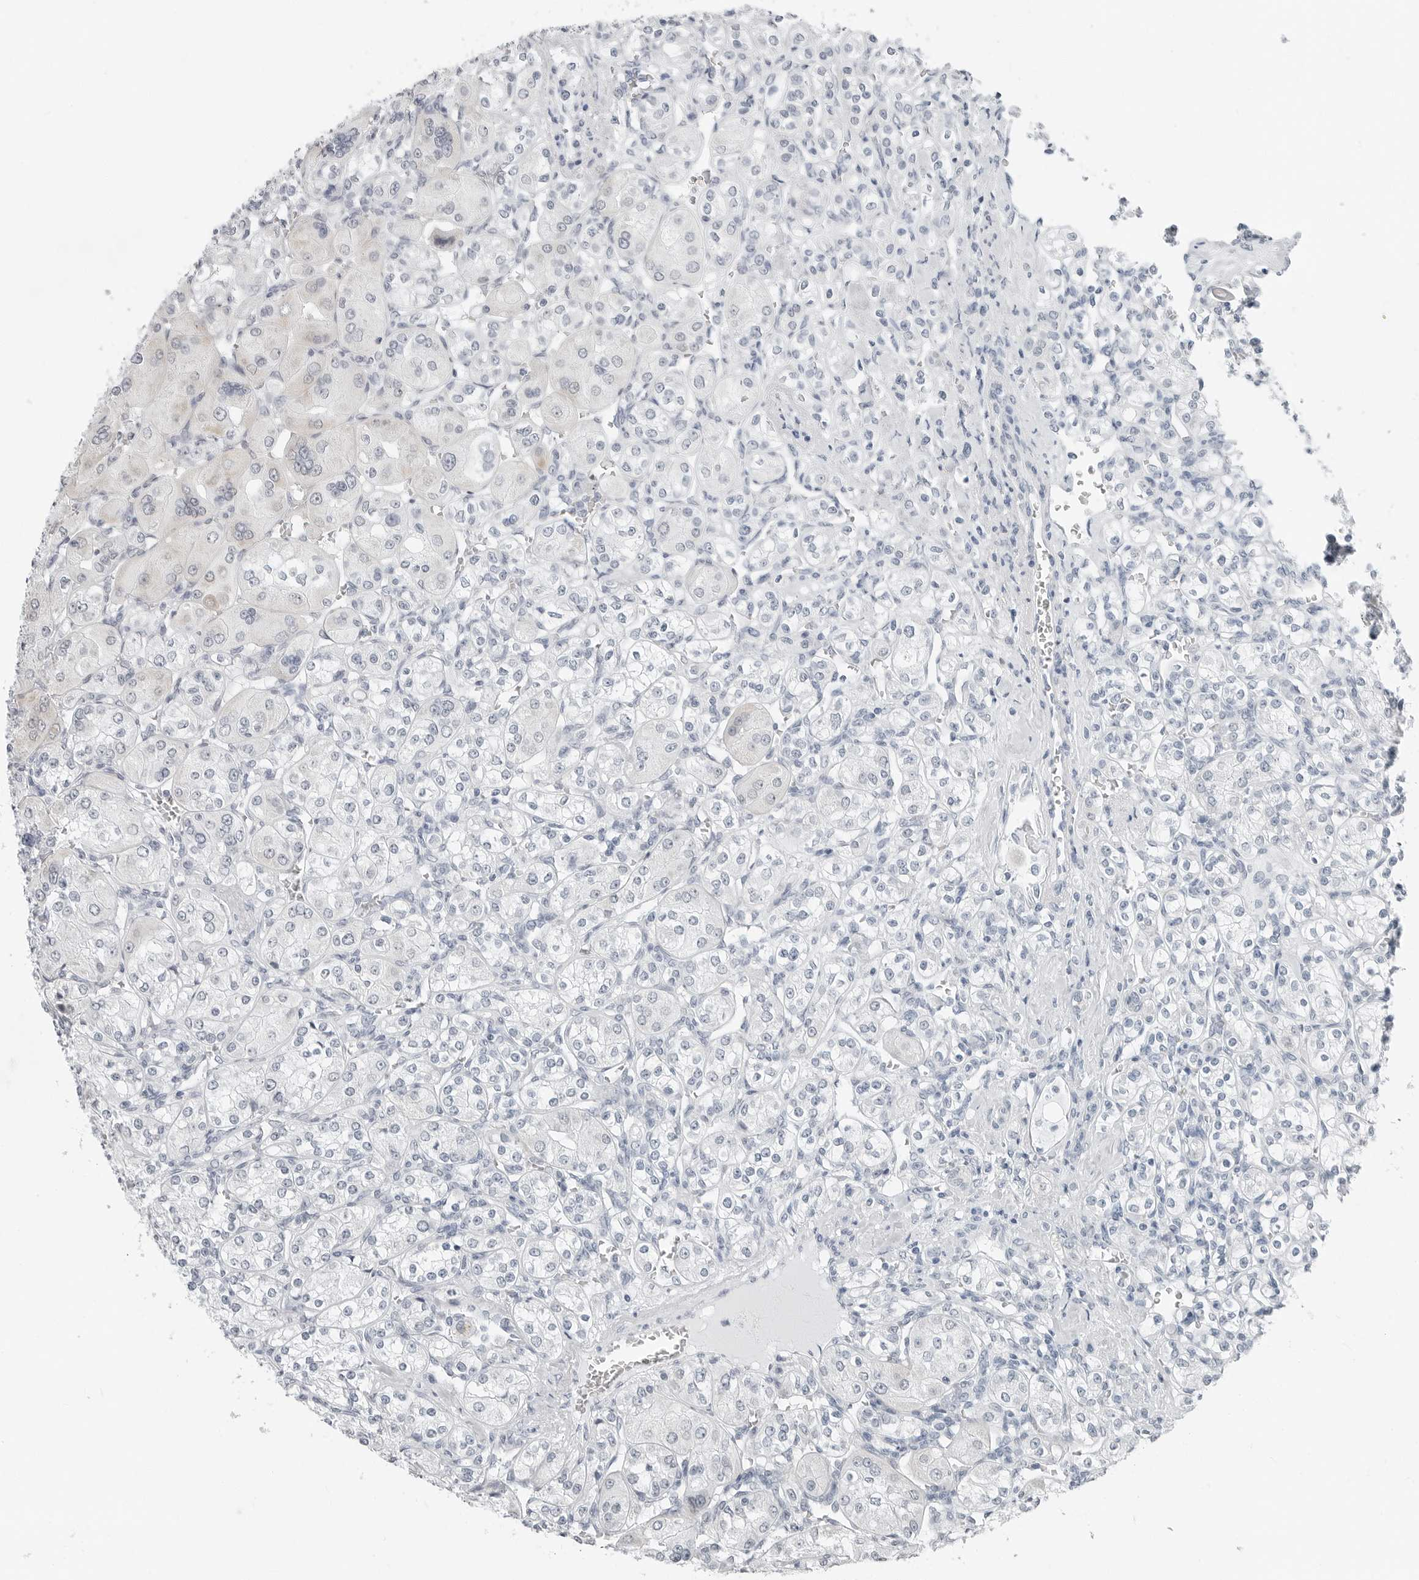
{"staining": {"intensity": "negative", "quantity": "none", "location": "none"}, "tissue": "renal cancer", "cell_type": "Tumor cells", "image_type": "cancer", "snomed": [{"axis": "morphology", "description": "Adenocarcinoma, NOS"}, {"axis": "topography", "description": "Kidney"}], "caption": "Tumor cells show no significant protein staining in renal cancer (adenocarcinoma). The staining is performed using DAB (3,3'-diaminobenzidine) brown chromogen with nuclei counter-stained in using hematoxylin.", "gene": "XIRP1", "patient": {"sex": "male", "age": 77}}